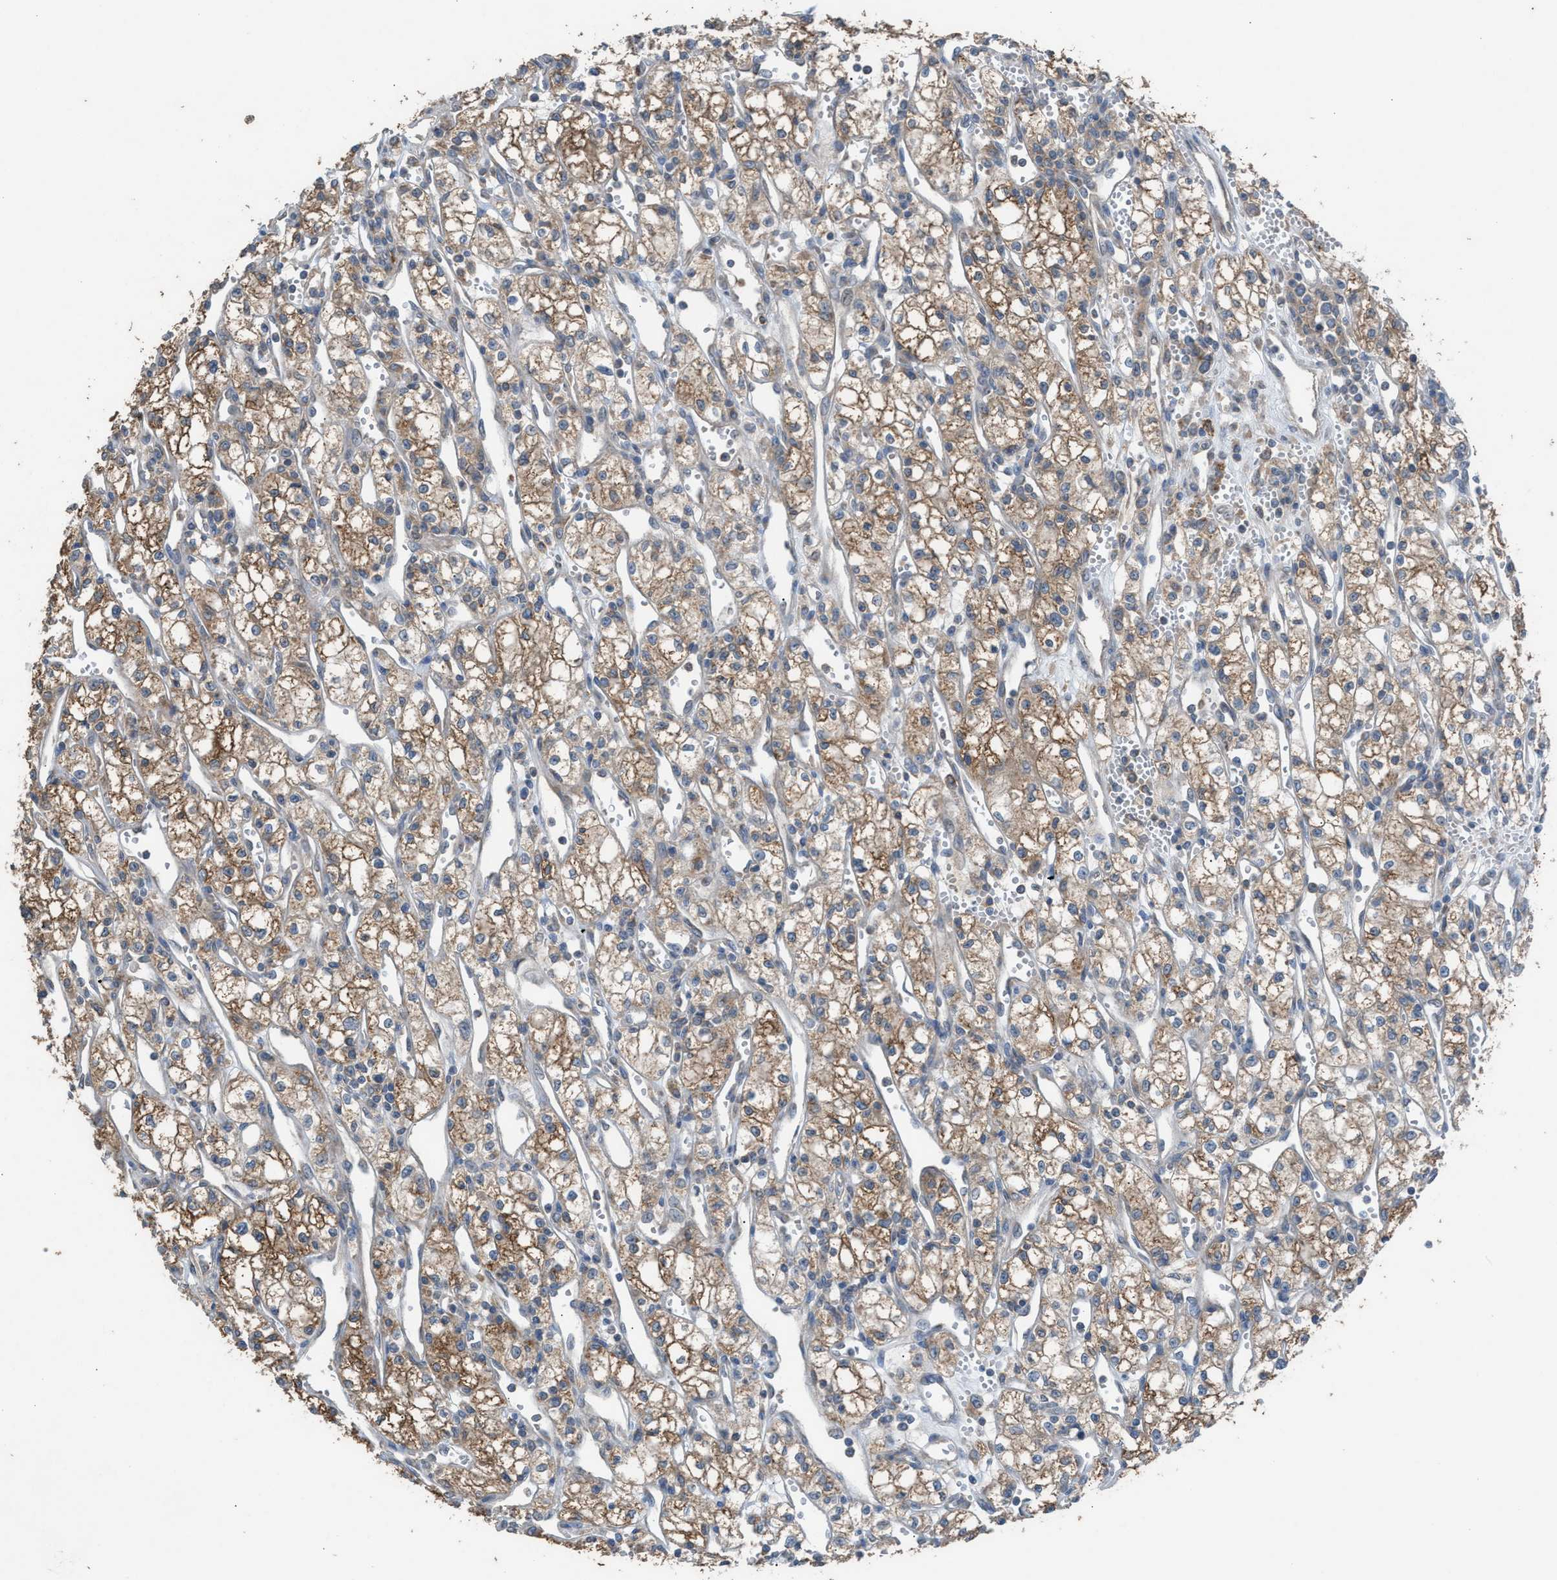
{"staining": {"intensity": "moderate", "quantity": ">75%", "location": "cytoplasmic/membranous"}, "tissue": "renal cancer", "cell_type": "Tumor cells", "image_type": "cancer", "snomed": [{"axis": "morphology", "description": "Adenocarcinoma, NOS"}, {"axis": "topography", "description": "Kidney"}], "caption": "Protein expression analysis of adenocarcinoma (renal) demonstrates moderate cytoplasmic/membranous staining in about >75% of tumor cells. (brown staining indicates protein expression, while blue staining denotes nuclei).", "gene": "TPK1", "patient": {"sex": "male", "age": 59}}